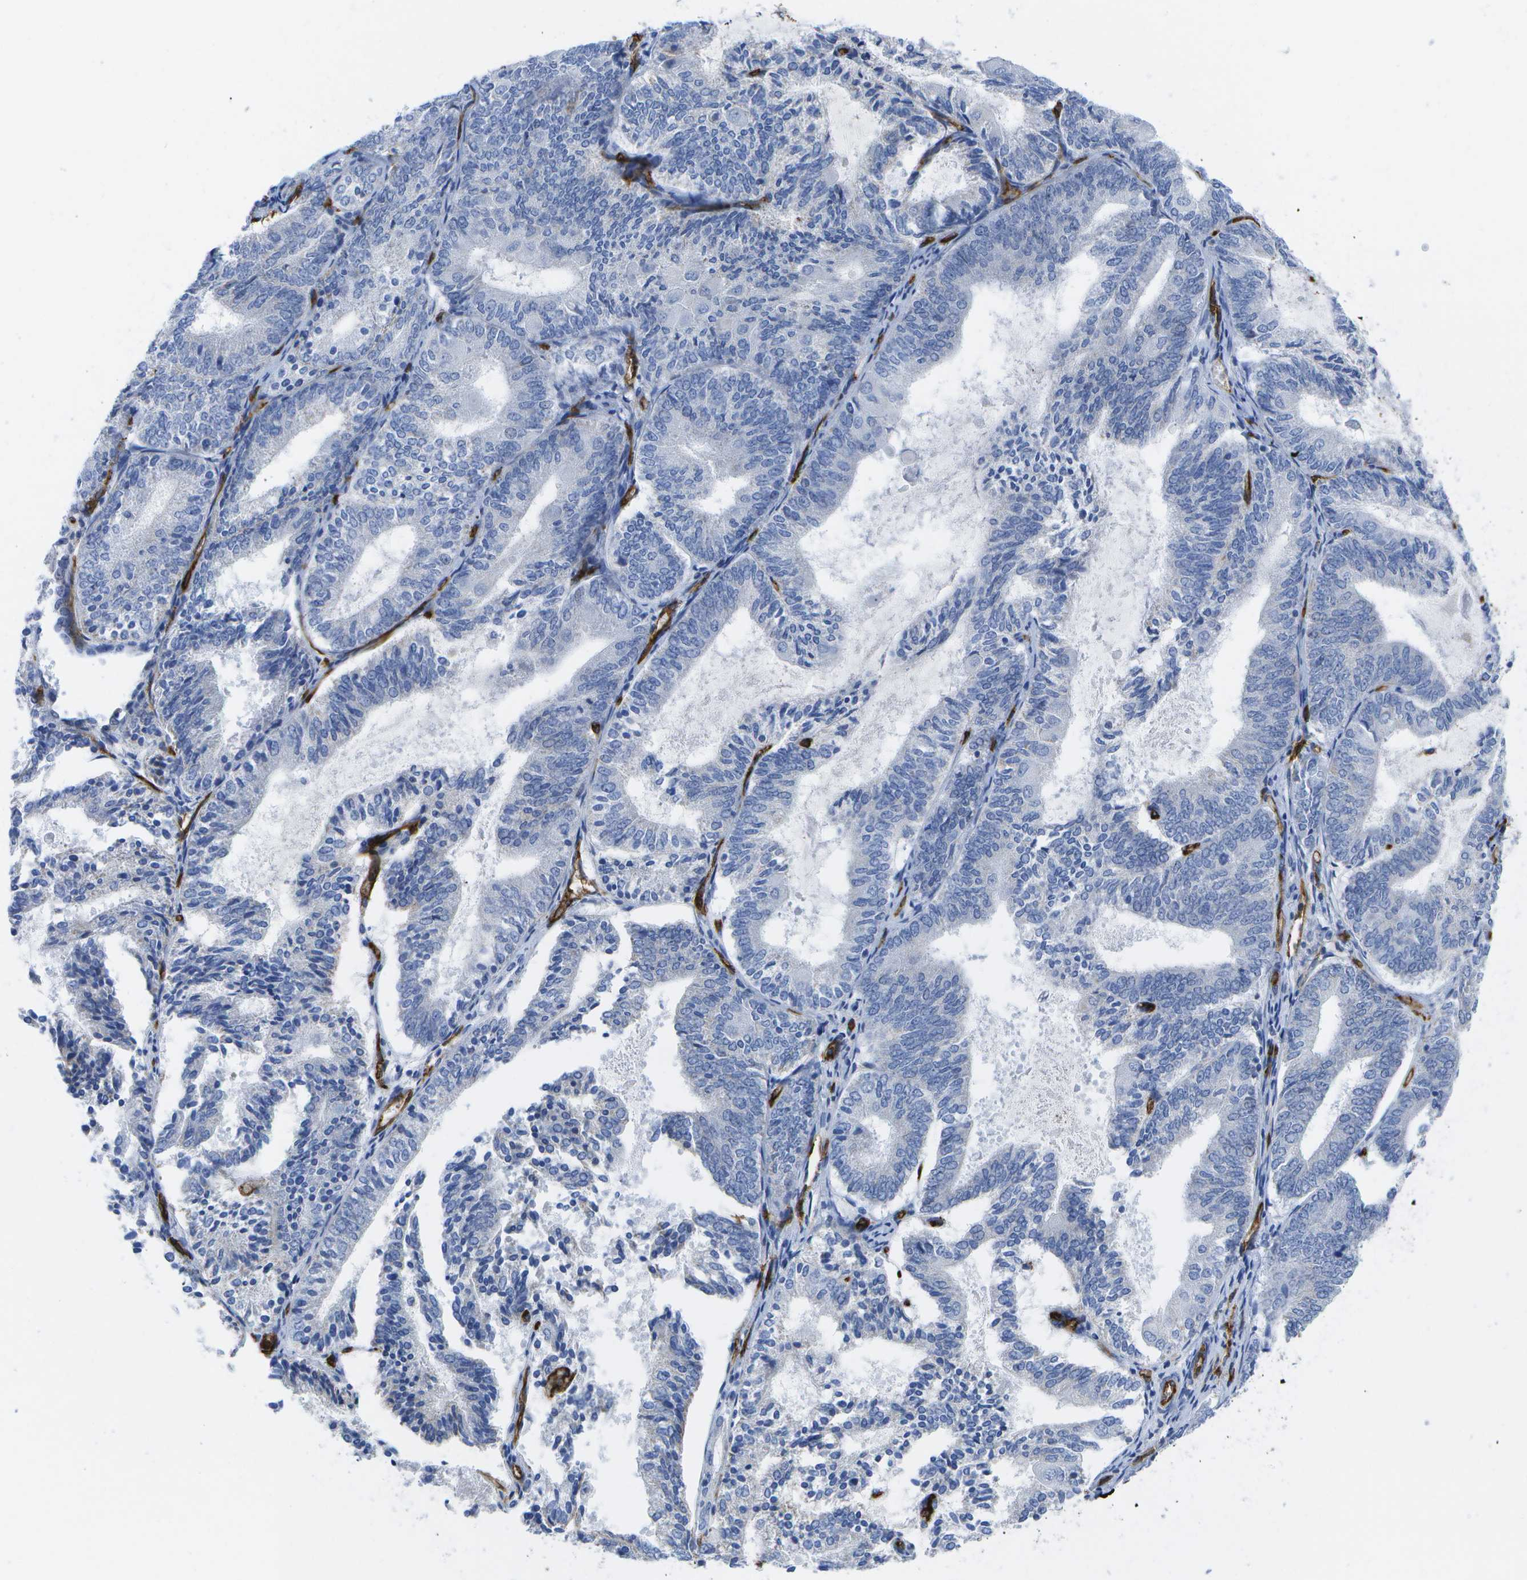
{"staining": {"intensity": "negative", "quantity": "none", "location": "none"}, "tissue": "endometrial cancer", "cell_type": "Tumor cells", "image_type": "cancer", "snomed": [{"axis": "morphology", "description": "Adenocarcinoma, NOS"}, {"axis": "topography", "description": "Endometrium"}], "caption": "Micrograph shows no significant protein expression in tumor cells of endometrial adenocarcinoma. The staining is performed using DAB (3,3'-diaminobenzidine) brown chromogen with nuclei counter-stained in using hematoxylin.", "gene": "DYSF", "patient": {"sex": "female", "age": 81}}